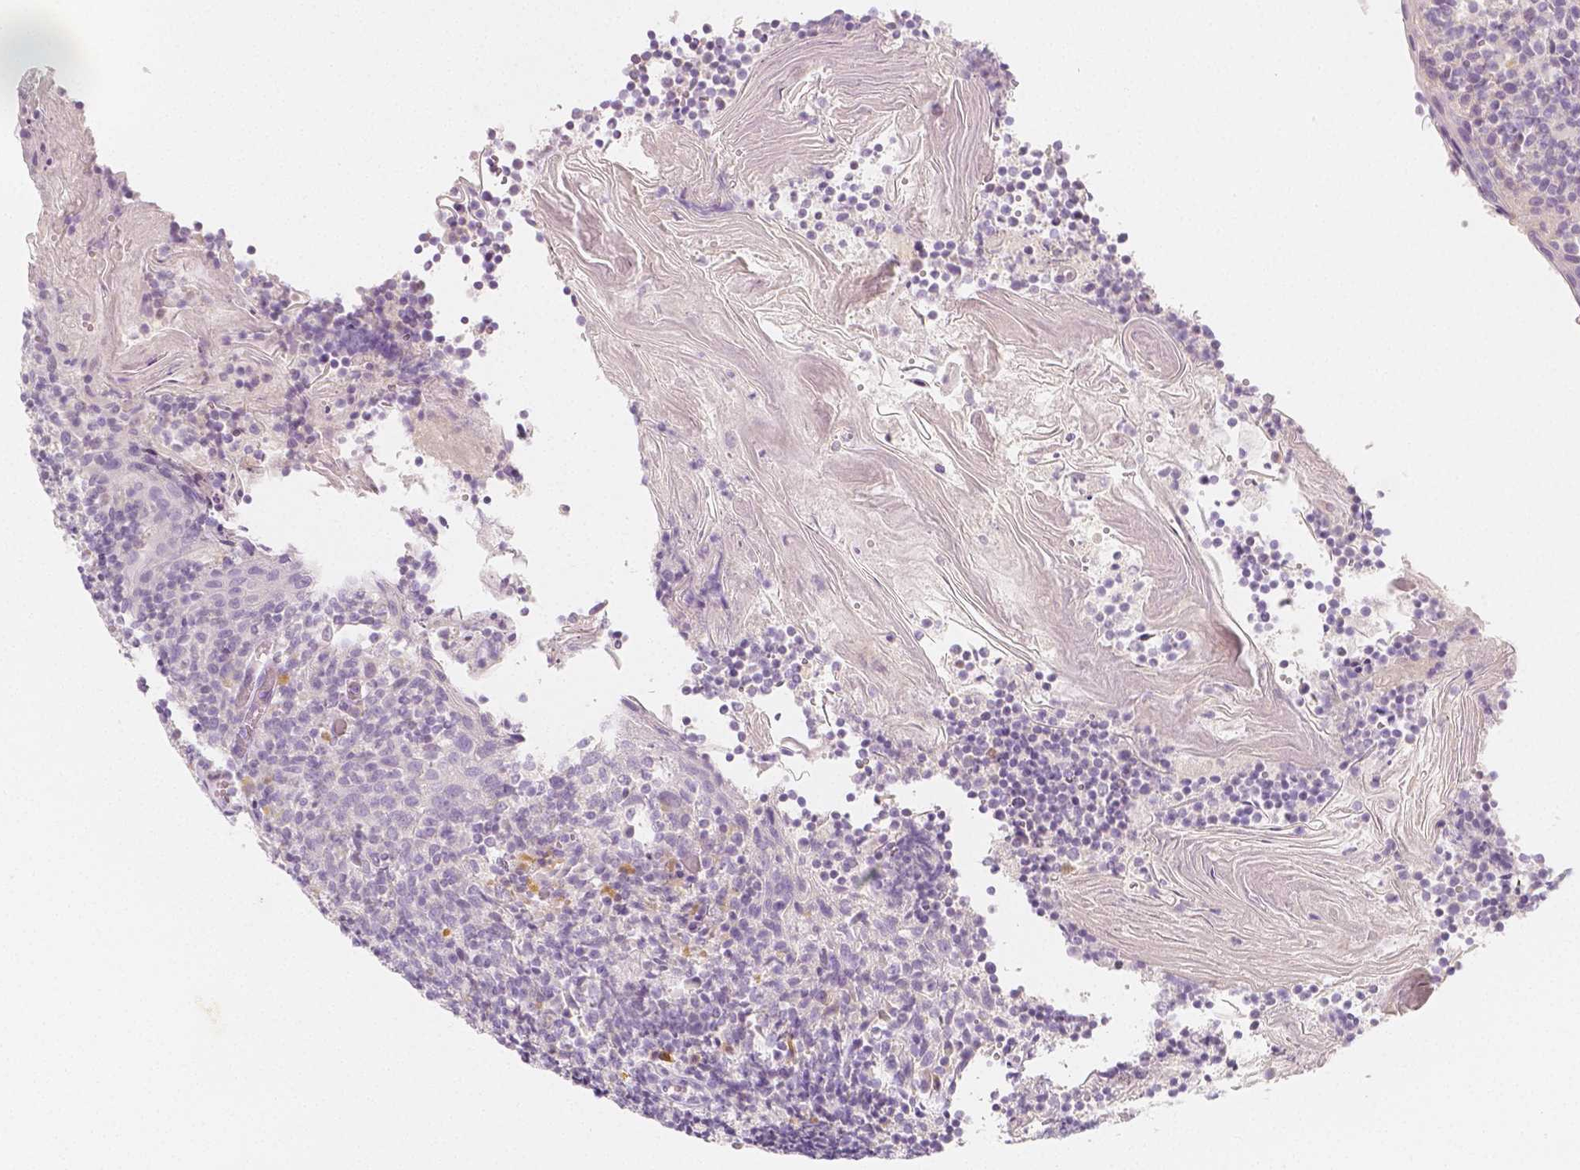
{"staining": {"intensity": "negative", "quantity": "none", "location": "none"}, "tissue": "tonsil", "cell_type": "Germinal center cells", "image_type": "normal", "snomed": [{"axis": "morphology", "description": "Normal tissue, NOS"}, {"axis": "topography", "description": "Tonsil"}], "caption": "IHC of unremarkable human tonsil reveals no positivity in germinal center cells. (Immunohistochemistry (ihc), brightfield microscopy, high magnification).", "gene": "BATF", "patient": {"sex": "female", "age": 10}}